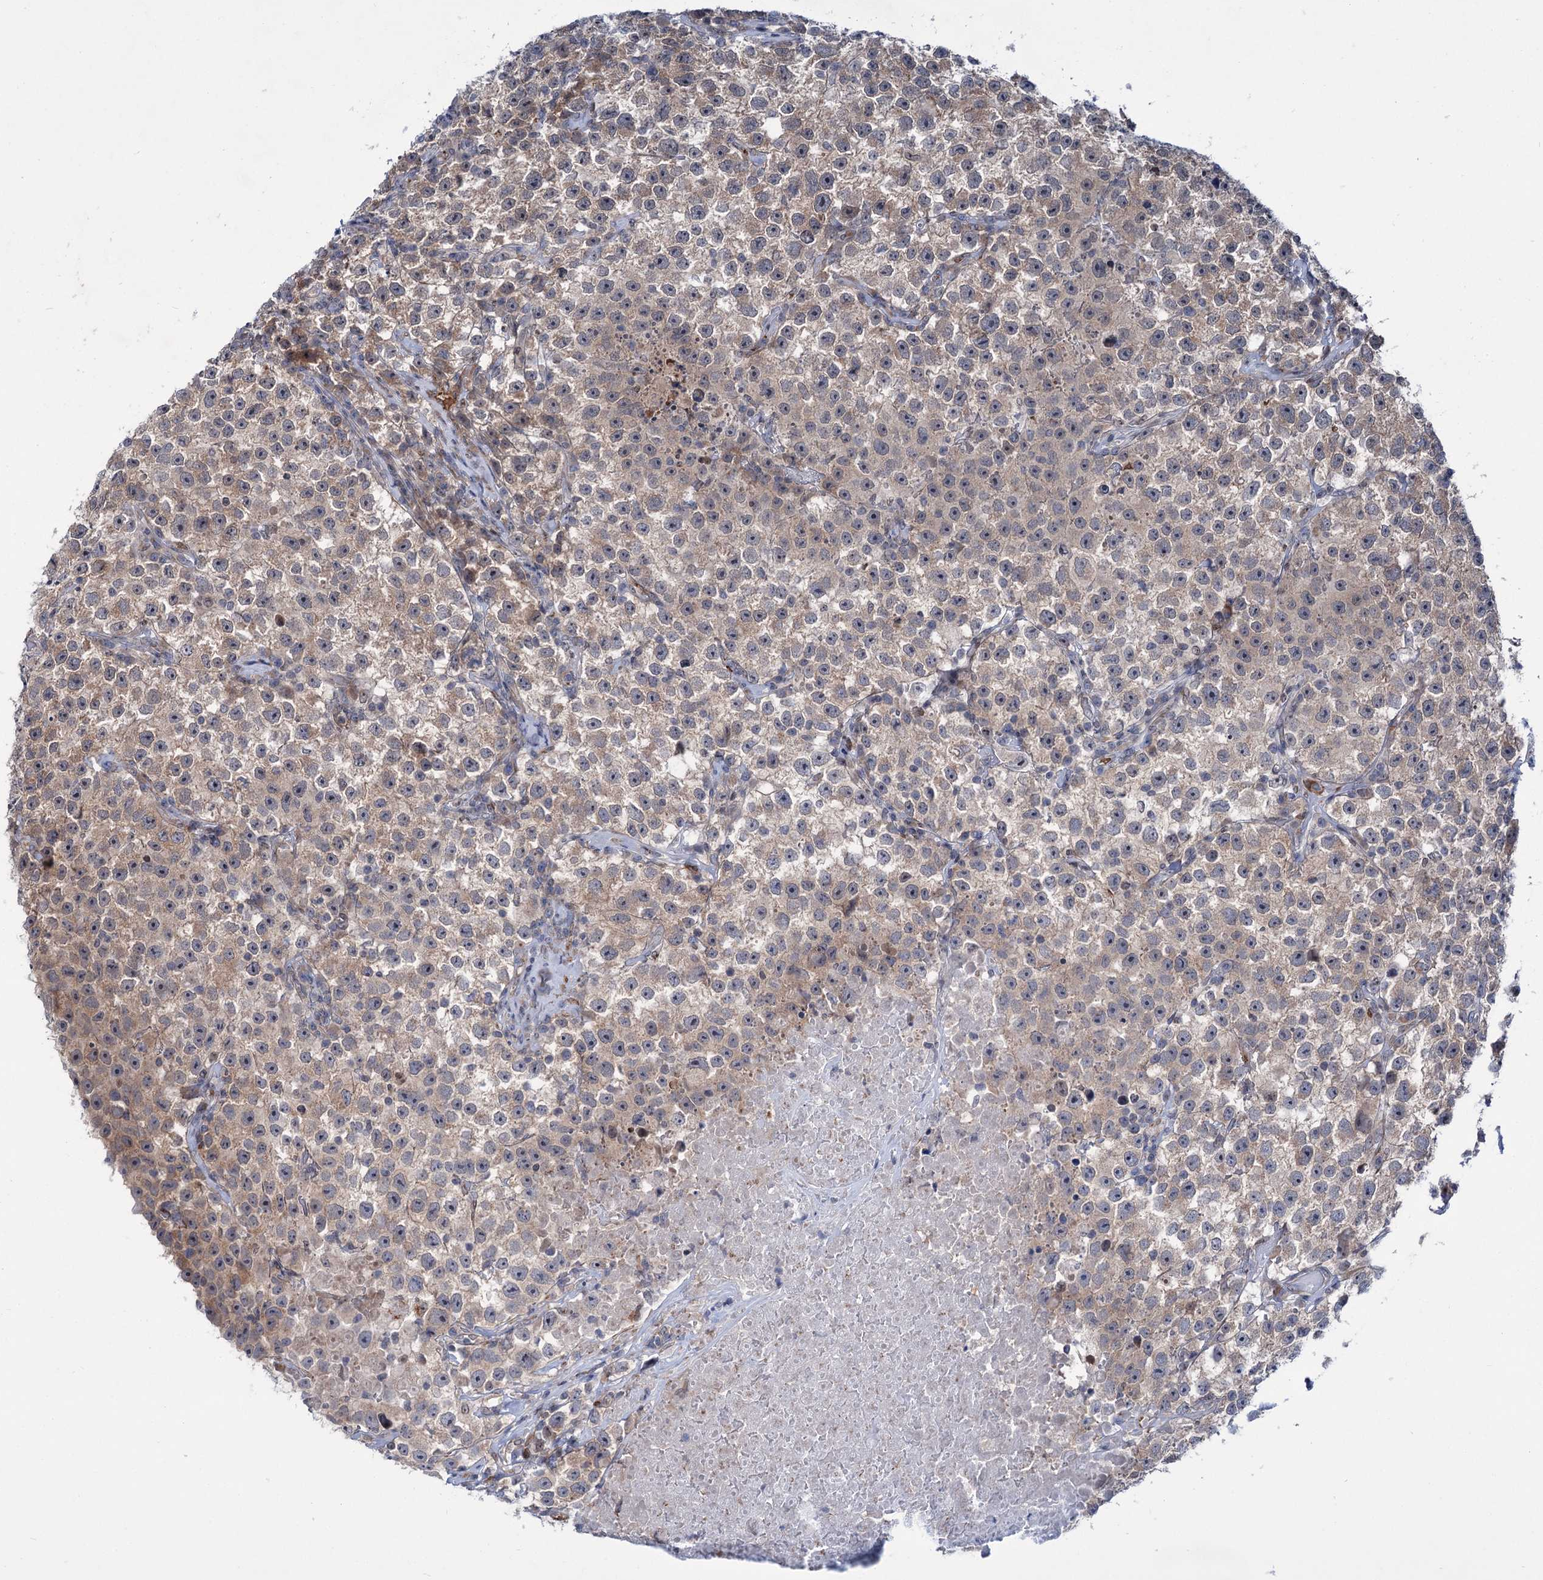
{"staining": {"intensity": "moderate", "quantity": "25%-75%", "location": "cytoplasmic/membranous"}, "tissue": "testis cancer", "cell_type": "Tumor cells", "image_type": "cancer", "snomed": [{"axis": "morphology", "description": "Seminoma, NOS"}, {"axis": "topography", "description": "Testis"}], "caption": "Protein staining exhibits moderate cytoplasmic/membranous positivity in approximately 25%-75% of tumor cells in testis cancer (seminoma).", "gene": "ELP4", "patient": {"sex": "male", "age": 22}}